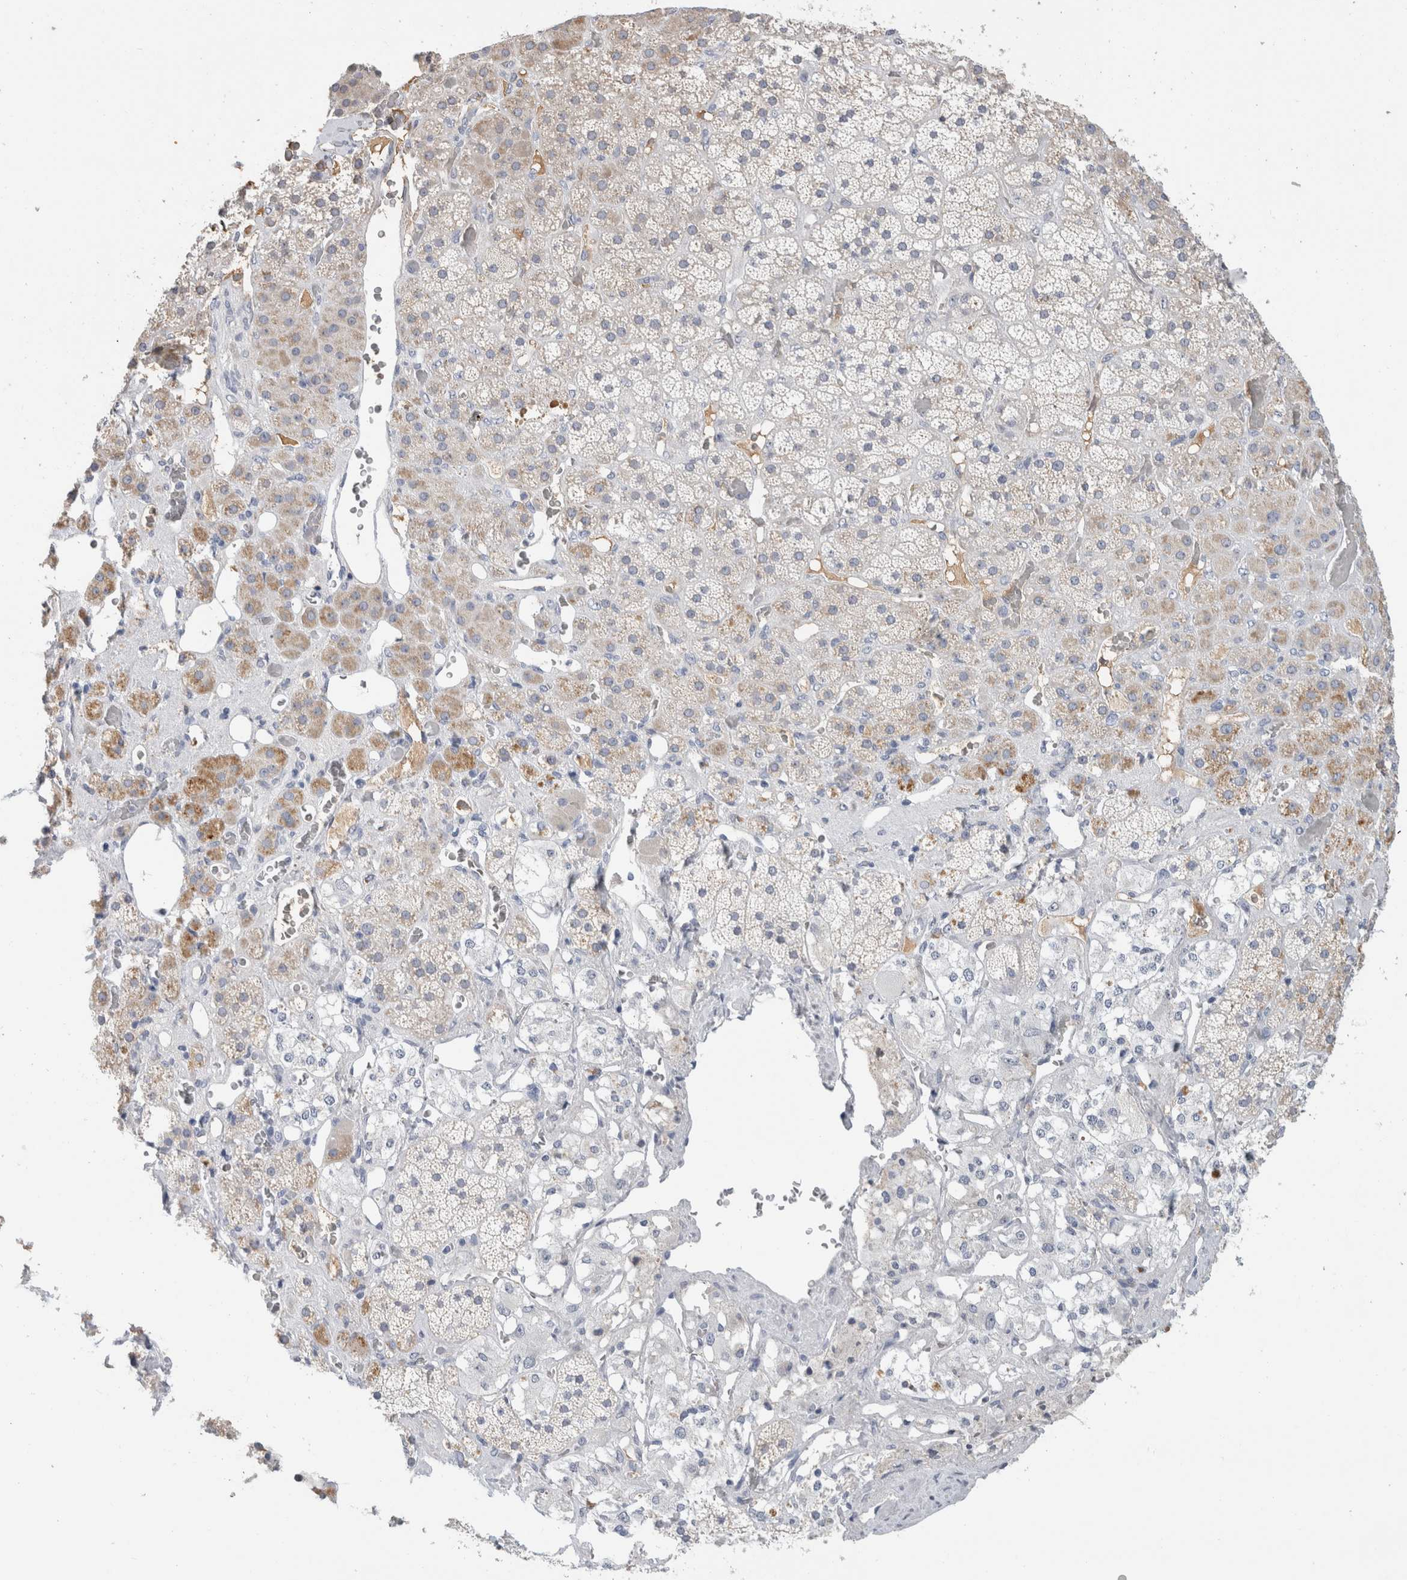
{"staining": {"intensity": "moderate", "quantity": "<25%", "location": "cytoplasmic/membranous"}, "tissue": "adrenal gland", "cell_type": "Glandular cells", "image_type": "normal", "snomed": [{"axis": "morphology", "description": "Normal tissue, NOS"}, {"axis": "topography", "description": "Adrenal gland"}], "caption": "Adrenal gland stained with IHC shows moderate cytoplasmic/membranous expression in approximately <25% of glandular cells. Using DAB (3,3'-diaminobenzidine) (brown) and hematoxylin (blue) stains, captured at high magnification using brightfield microscopy.", "gene": "SCGB1A1", "patient": {"sex": "male", "age": 57}}